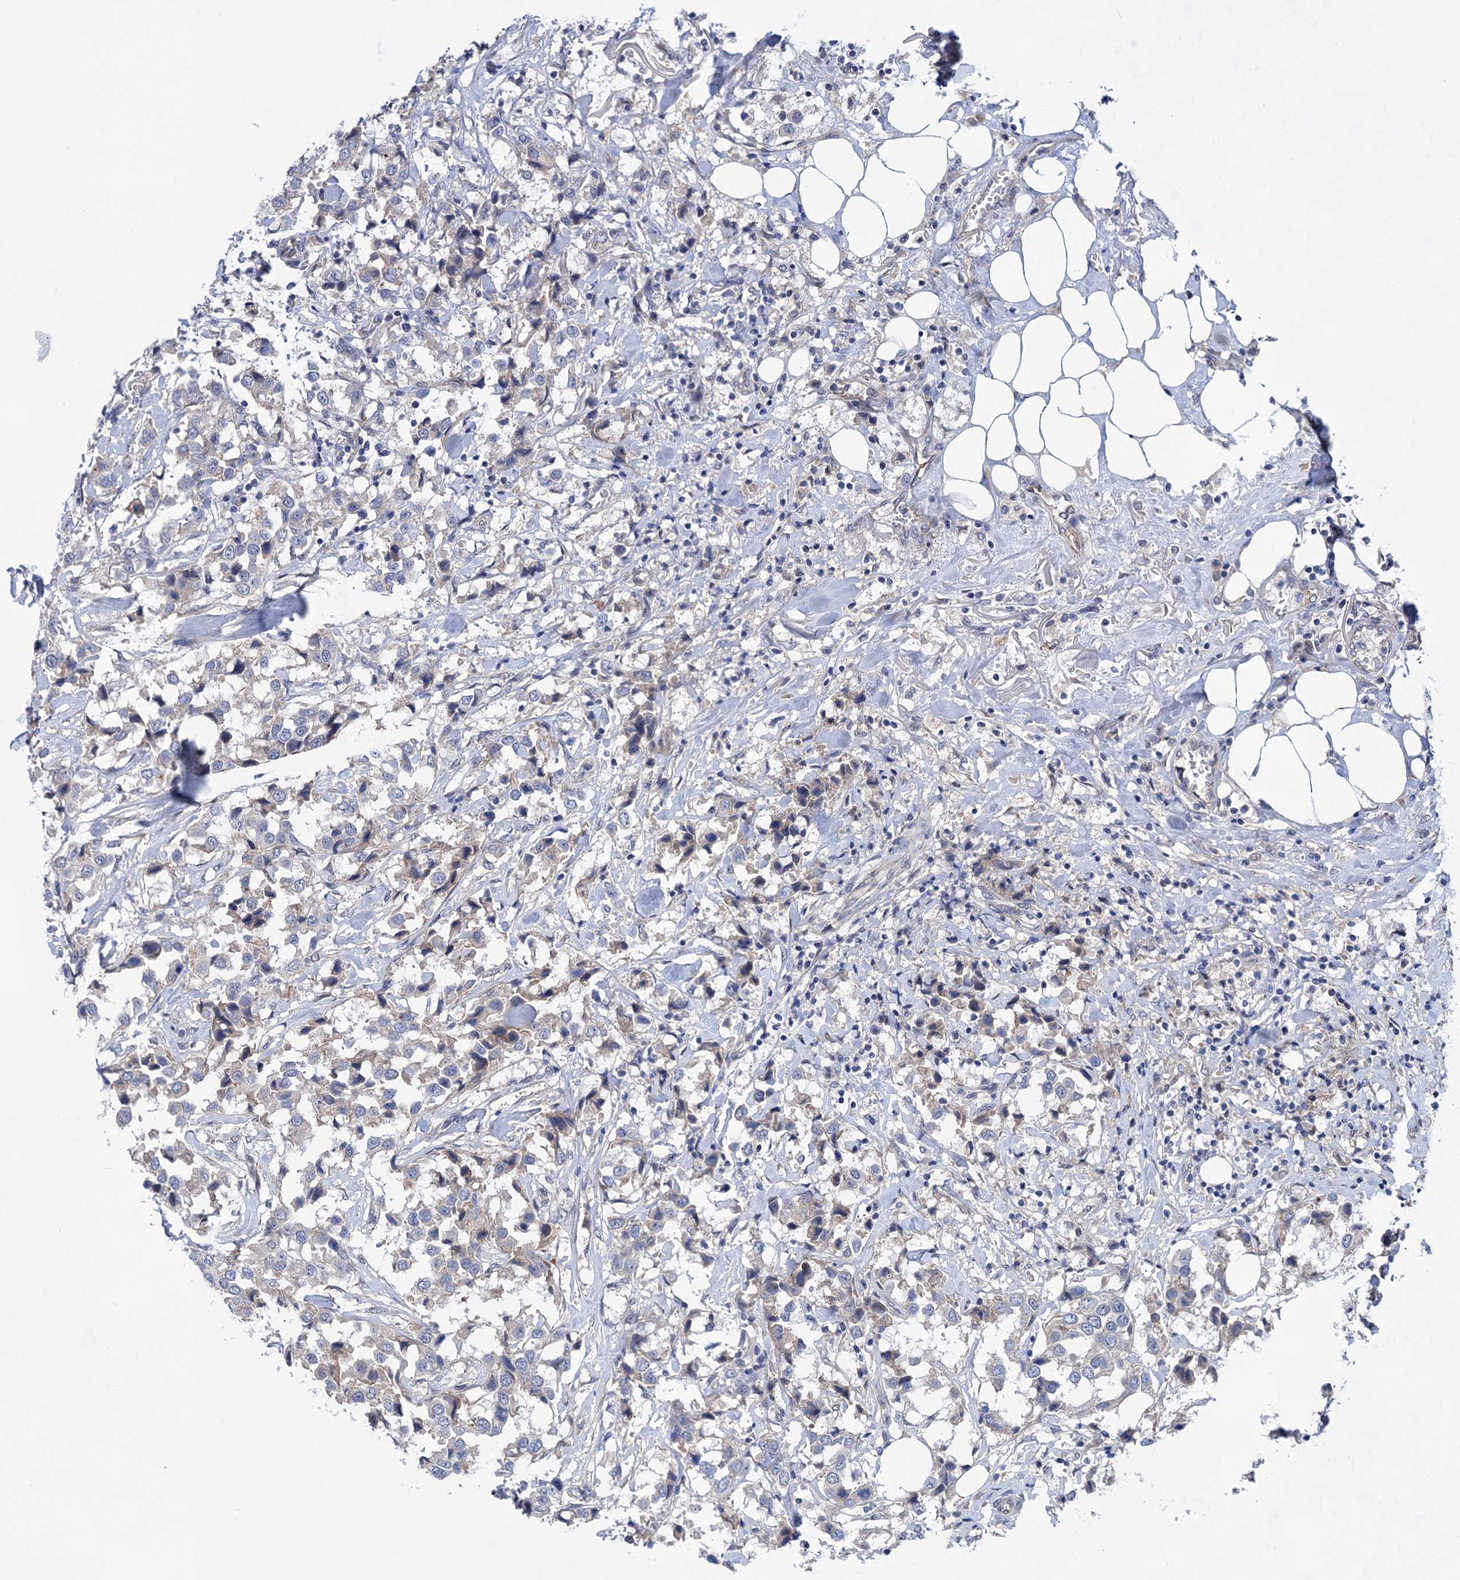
{"staining": {"intensity": "negative", "quantity": "none", "location": "none"}, "tissue": "breast cancer", "cell_type": "Tumor cells", "image_type": "cancer", "snomed": [{"axis": "morphology", "description": "Duct carcinoma"}, {"axis": "topography", "description": "Breast"}], "caption": "Tumor cells show no significant positivity in breast infiltrating ductal carcinoma.", "gene": "MORN3", "patient": {"sex": "female", "age": 80}}